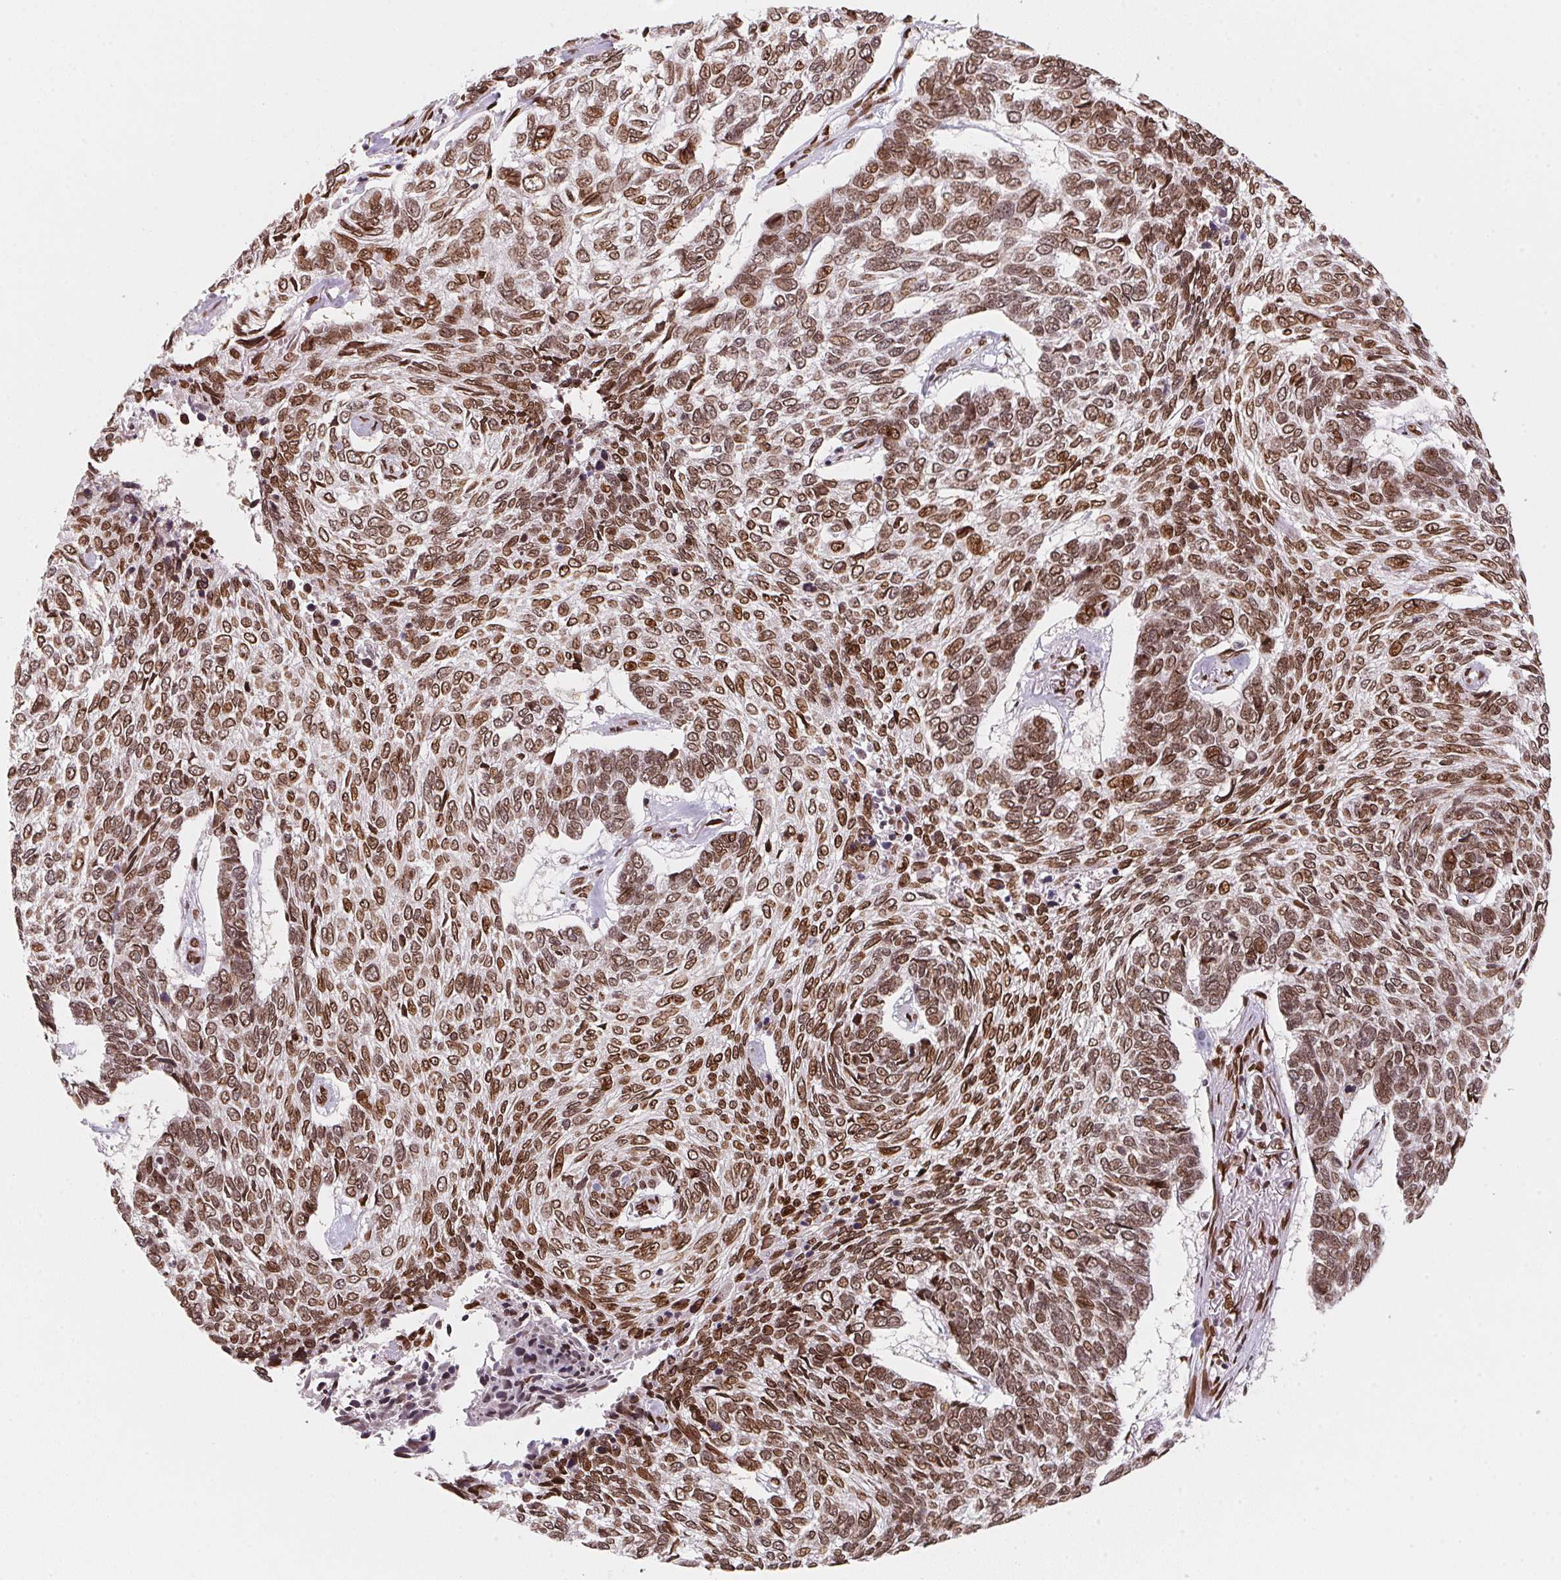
{"staining": {"intensity": "strong", "quantity": ">75%", "location": "cytoplasmic/membranous,nuclear"}, "tissue": "skin cancer", "cell_type": "Tumor cells", "image_type": "cancer", "snomed": [{"axis": "morphology", "description": "Basal cell carcinoma"}, {"axis": "topography", "description": "Skin"}], "caption": "Protein analysis of skin cancer (basal cell carcinoma) tissue displays strong cytoplasmic/membranous and nuclear expression in approximately >75% of tumor cells. Nuclei are stained in blue.", "gene": "SAP30BP", "patient": {"sex": "female", "age": 65}}